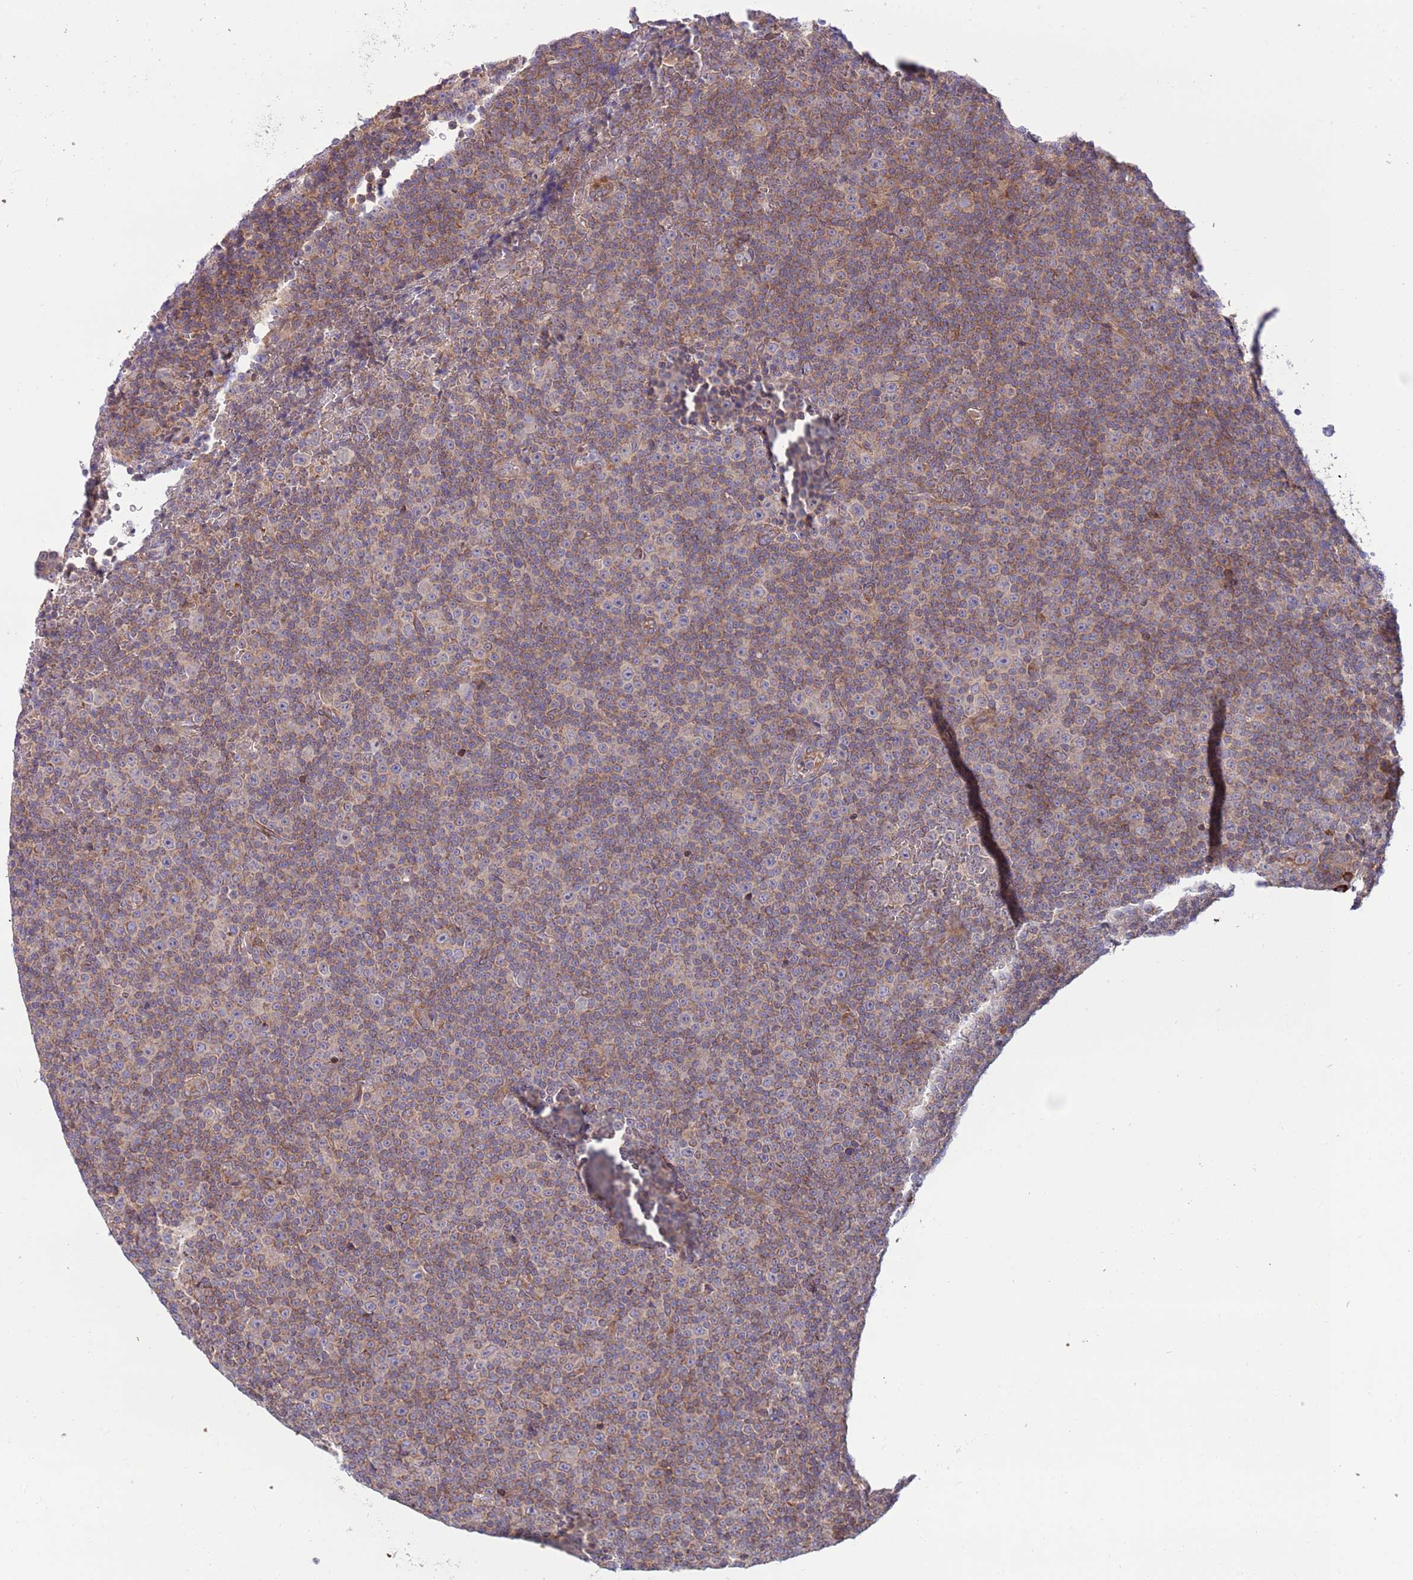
{"staining": {"intensity": "weak", "quantity": "25%-75%", "location": "cytoplasmic/membranous"}, "tissue": "lymphoma", "cell_type": "Tumor cells", "image_type": "cancer", "snomed": [{"axis": "morphology", "description": "Malignant lymphoma, non-Hodgkin's type, Low grade"}, {"axis": "topography", "description": "Lymph node"}], "caption": "A brown stain labels weak cytoplasmic/membranous expression of a protein in malignant lymphoma, non-Hodgkin's type (low-grade) tumor cells. The staining was performed using DAB (3,3'-diaminobenzidine) to visualize the protein expression in brown, while the nuclei were stained in blue with hematoxylin (Magnification: 20x).", "gene": "DAND5", "patient": {"sex": "female", "age": 67}}